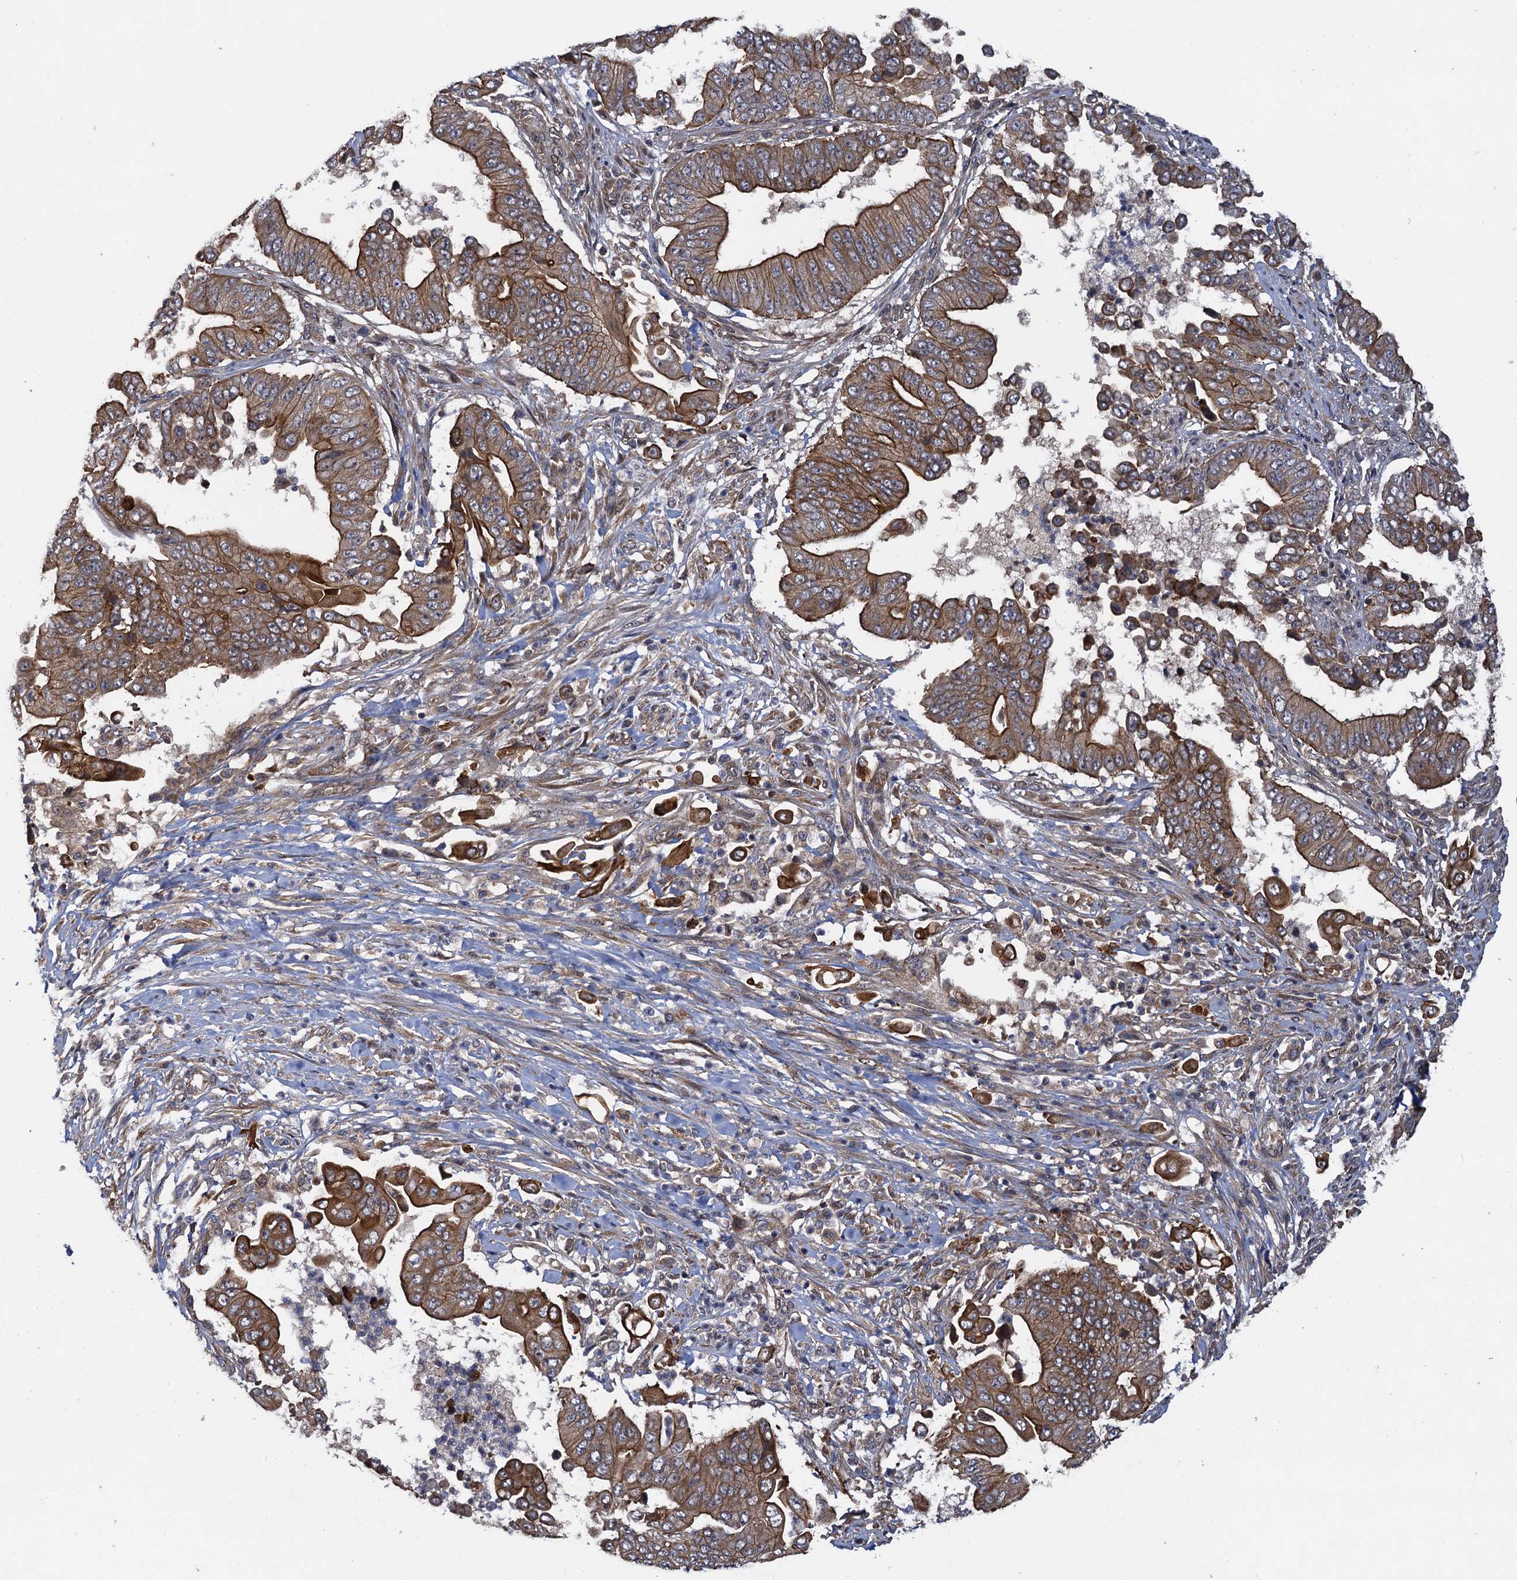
{"staining": {"intensity": "strong", "quantity": ">75%", "location": "cytoplasmic/membranous"}, "tissue": "pancreatic cancer", "cell_type": "Tumor cells", "image_type": "cancer", "snomed": [{"axis": "morphology", "description": "Adenocarcinoma, NOS"}, {"axis": "topography", "description": "Pancreas"}], "caption": "This is a micrograph of IHC staining of adenocarcinoma (pancreatic), which shows strong positivity in the cytoplasmic/membranous of tumor cells.", "gene": "HAUS1", "patient": {"sex": "female", "age": 77}}